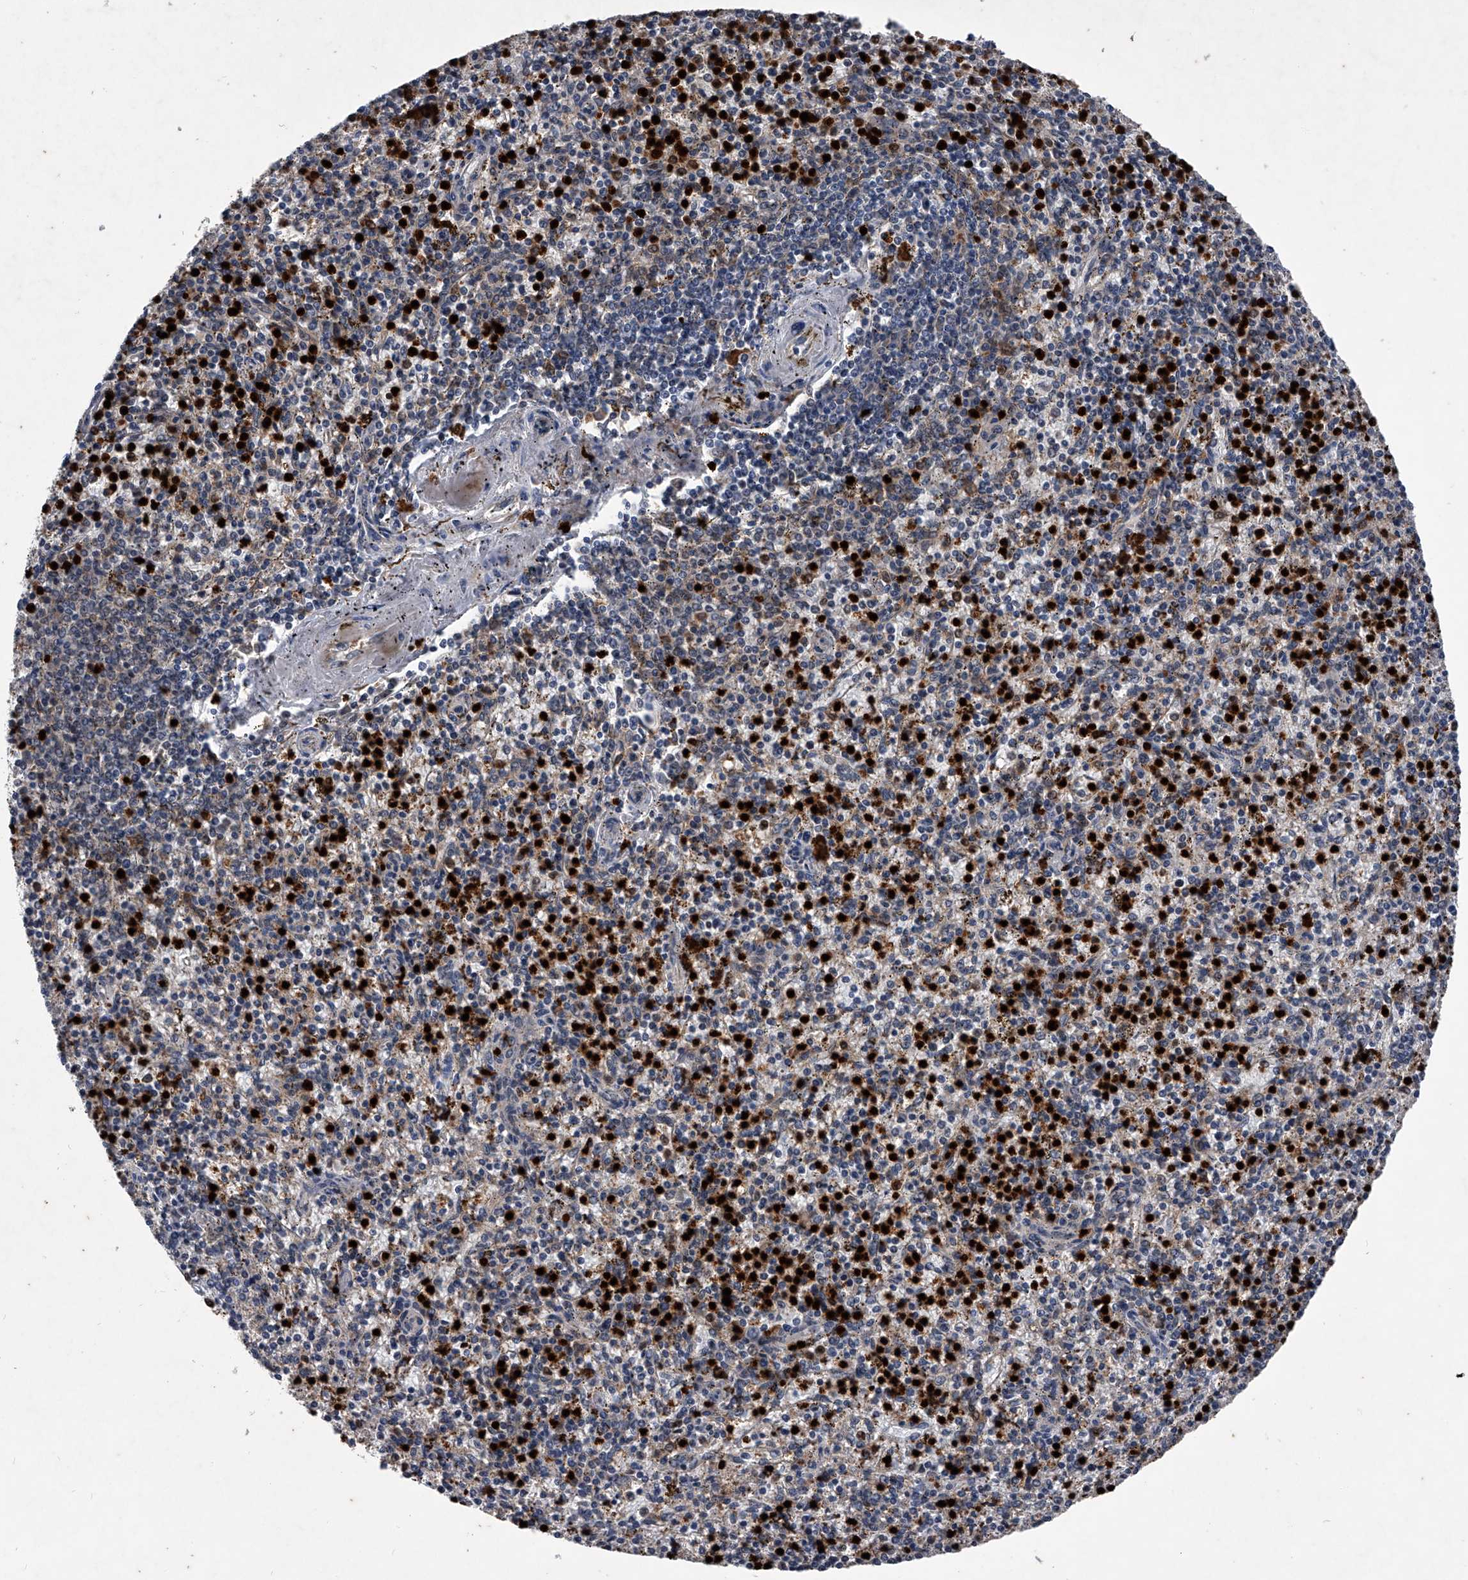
{"staining": {"intensity": "strong", "quantity": "25%-75%", "location": "cytoplasmic/membranous"}, "tissue": "spleen", "cell_type": "Cells in red pulp", "image_type": "normal", "snomed": [{"axis": "morphology", "description": "Normal tissue, NOS"}, {"axis": "topography", "description": "Spleen"}], "caption": "Immunohistochemical staining of unremarkable human spleen demonstrates strong cytoplasmic/membranous protein expression in about 25%-75% of cells in red pulp. Immunohistochemistry stains the protein of interest in brown and the nuclei are stained blue.", "gene": "MAPKAP1", "patient": {"sex": "male", "age": 72}}